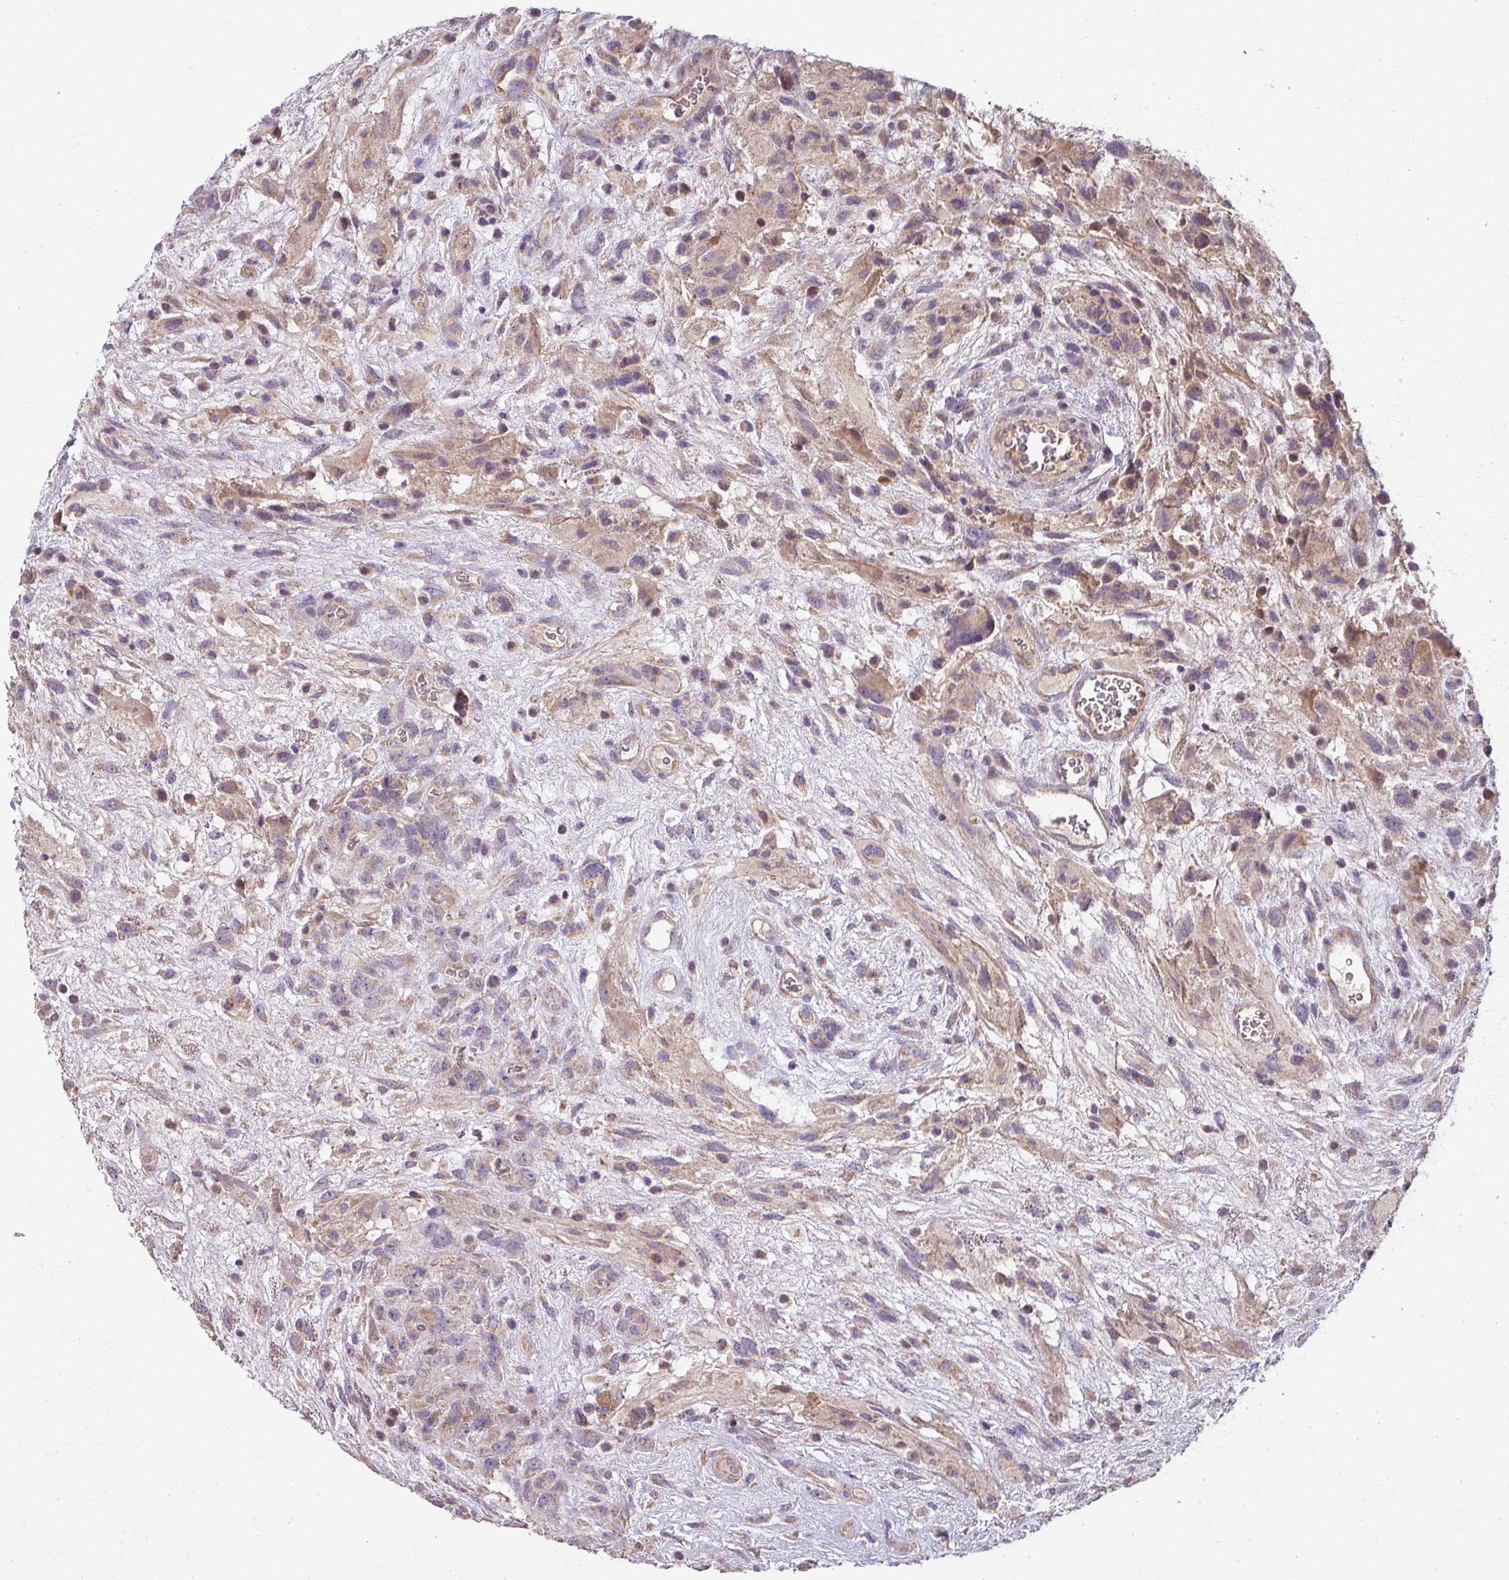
{"staining": {"intensity": "moderate", "quantity": "25%-75%", "location": "cytoplasmic/membranous"}, "tissue": "glioma", "cell_type": "Tumor cells", "image_type": "cancer", "snomed": [{"axis": "morphology", "description": "Glioma, malignant, High grade"}, {"axis": "topography", "description": "Brain"}], "caption": "A high-resolution micrograph shows immunohistochemistry staining of glioma, which displays moderate cytoplasmic/membranous staining in approximately 25%-75% of tumor cells.", "gene": "PALS2", "patient": {"sex": "male", "age": 61}}